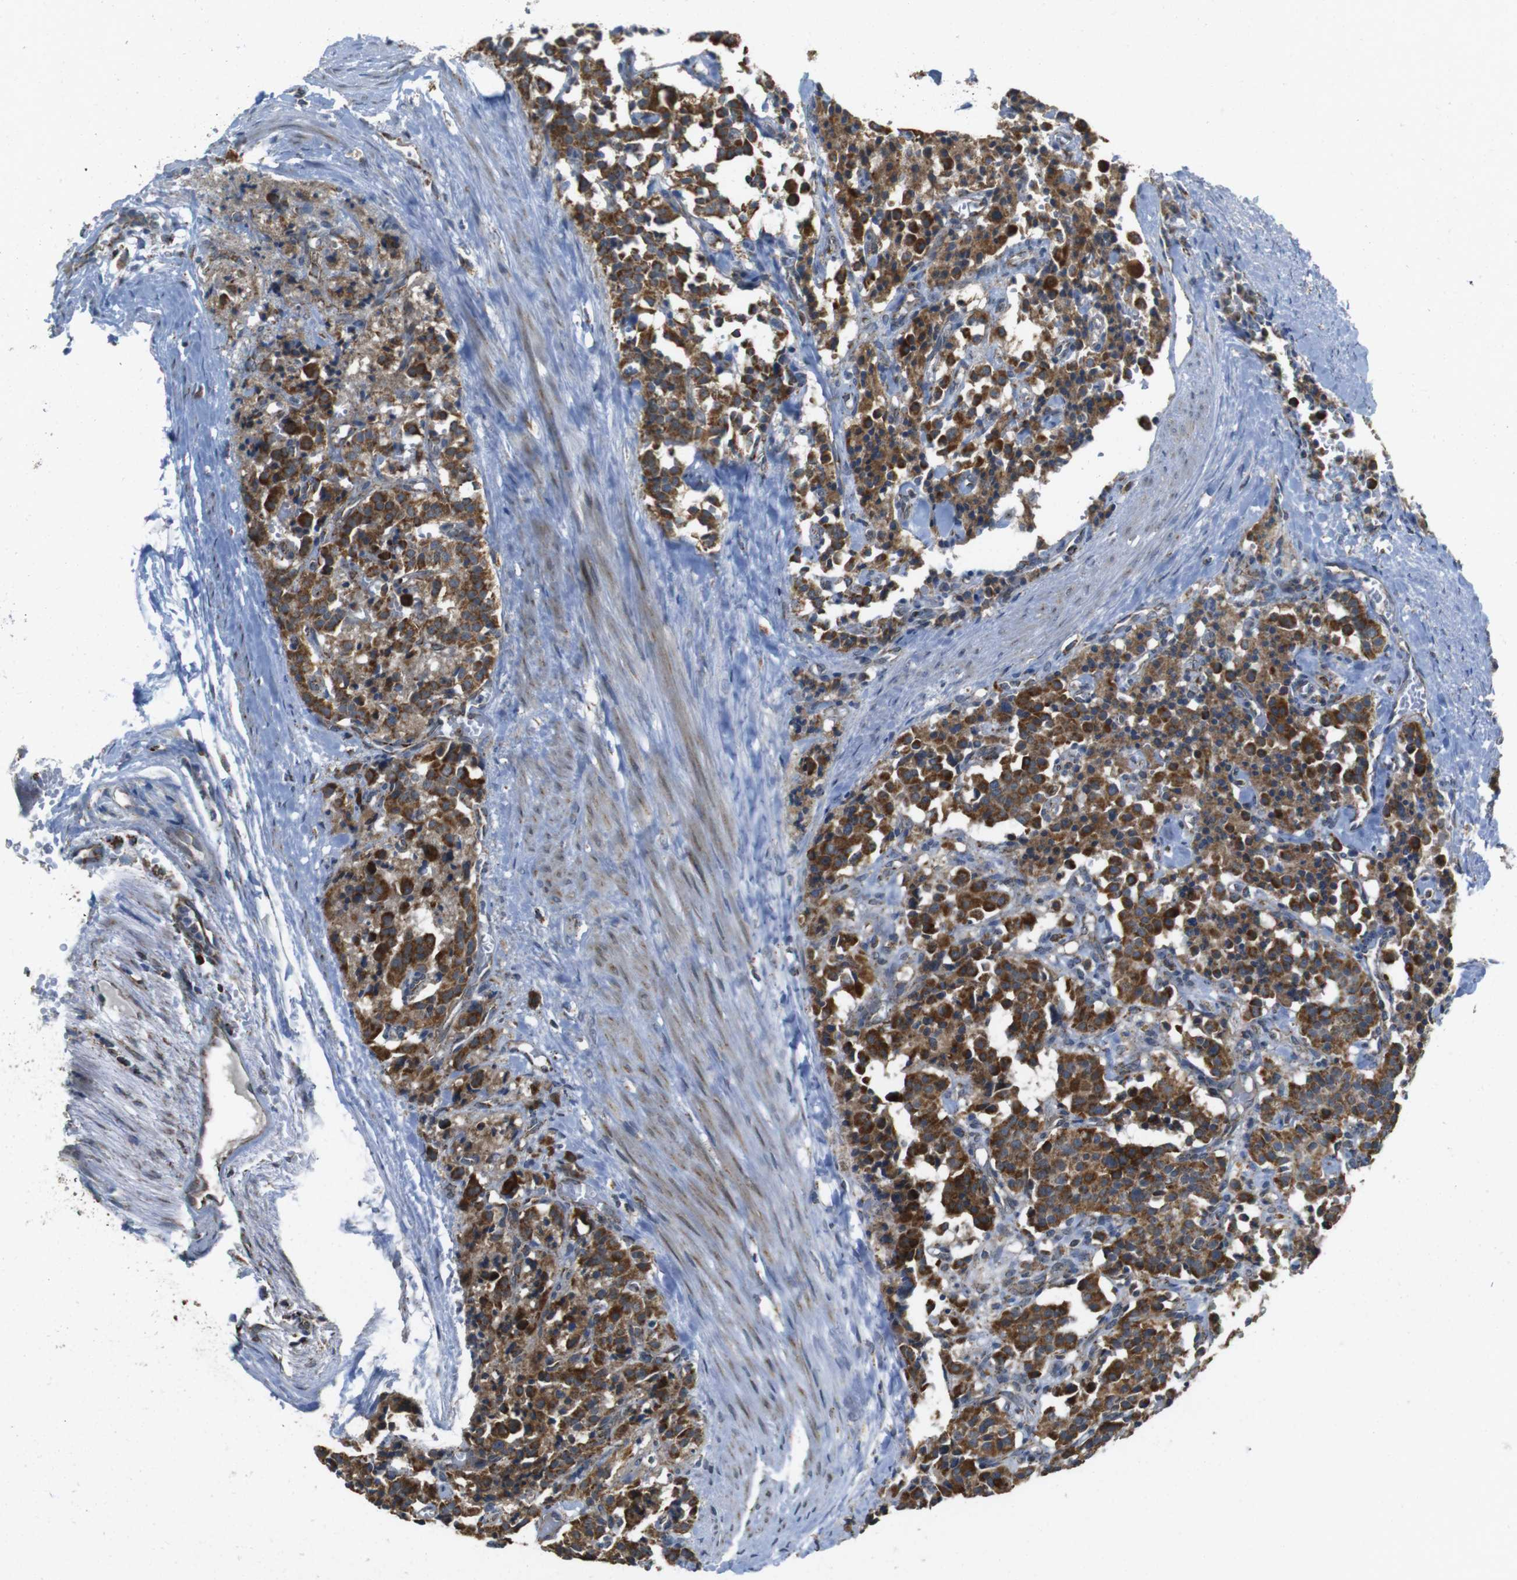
{"staining": {"intensity": "strong", "quantity": ">75%", "location": "cytoplasmic/membranous"}, "tissue": "carcinoid", "cell_type": "Tumor cells", "image_type": "cancer", "snomed": [{"axis": "morphology", "description": "Carcinoid, malignant, NOS"}, {"axis": "topography", "description": "Lung"}], "caption": "This micrograph demonstrates malignant carcinoid stained with immunohistochemistry to label a protein in brown. The cytoplasmic/membranous of tumor cells show strong positivity for the protein. Nuclei are counter-stained blue.", "gene": "CALHM2", "patient": {"sex": "male", "age": 30}}